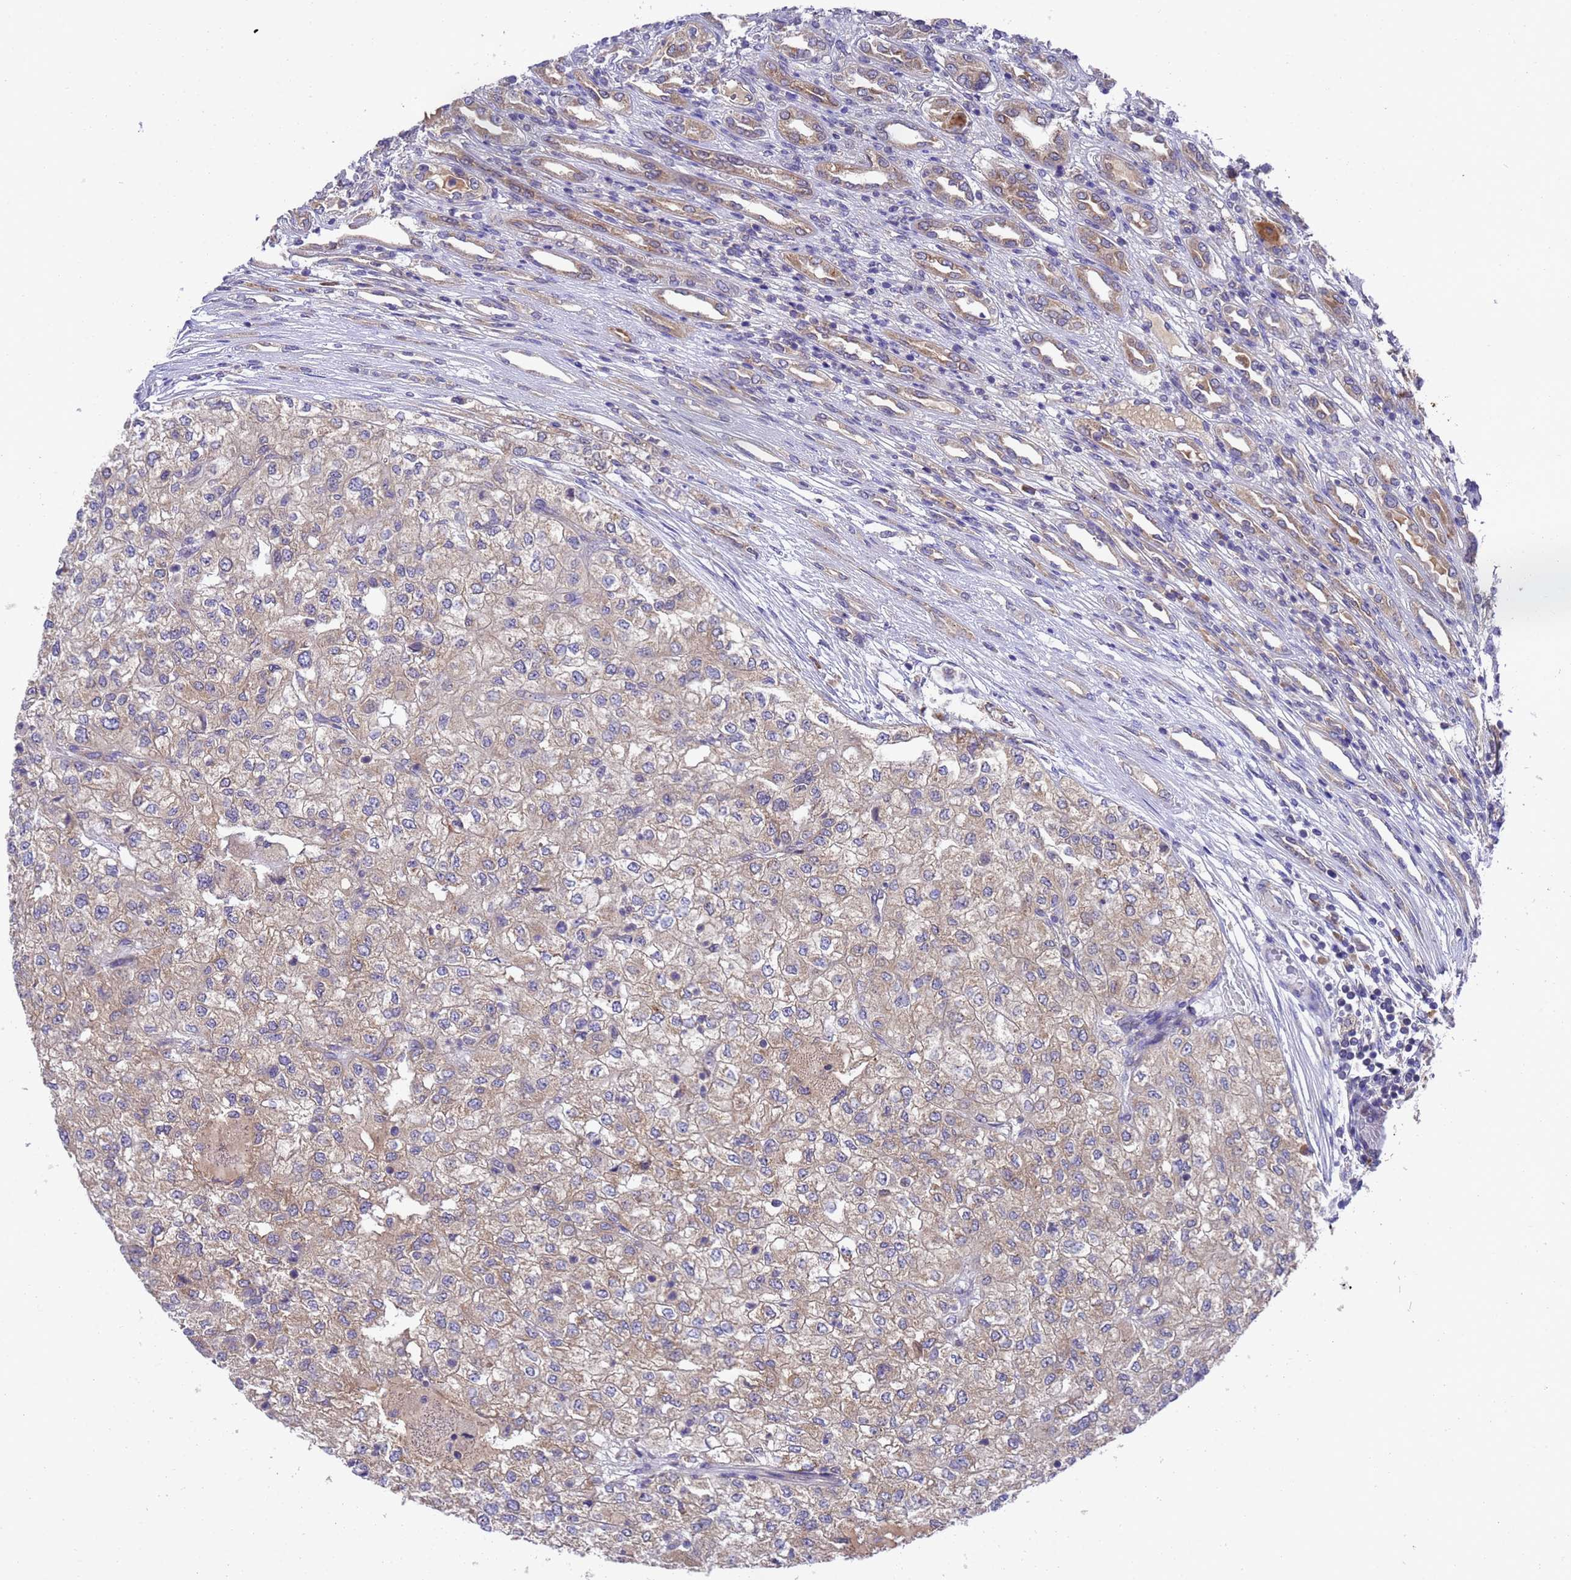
{"staining": {"intensity": "weak", "quantity": "25%-75%", "location": "cytoplasmic/membranous"}, "tissue": "renal cancer", "cell_type": "Tumor cells", "image_type": "cancer", "snomed": [{"axis": "morphology", "description": "Adenocarcinoma, NOS"}, {"axis": "topography", "description": "Kidney"}], "caption": "Renal adenocarcinoma was stained to show a protein in brown. There is low levels of weak cytoplasmic/membranous positivity in about 25%-75% of tumor cells.", "gene": "DCAF12L2", "patient": {"sex": "female", "age": 54}}